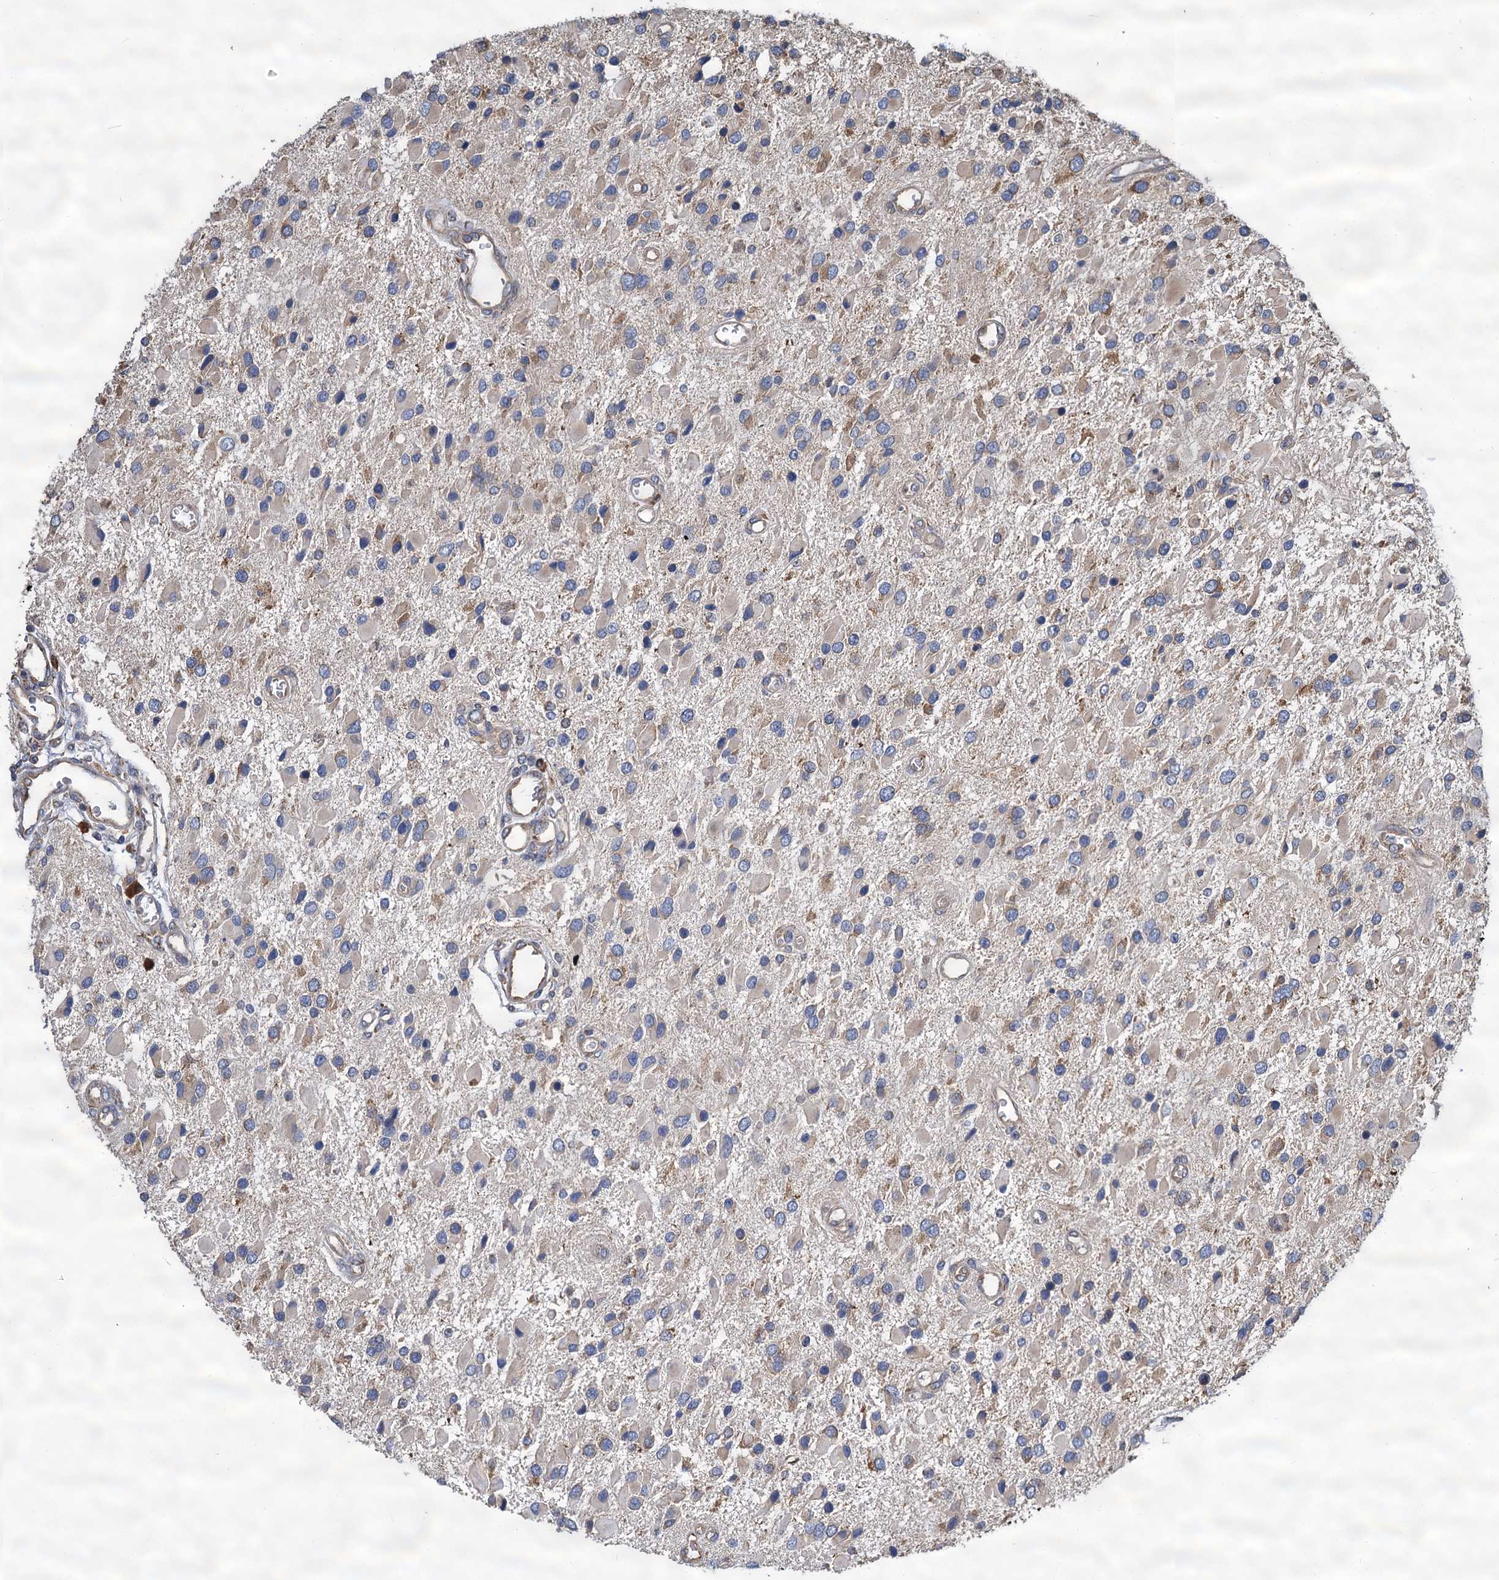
{"staining": {"intensity": "moderate", "quantity": "<25%", "location": "cytoplasmic/membranous"}, "tissue": "glioma", "cell_type": "Tumor cells", "image_type": "cancer", "snomed": [{"axis": "morphology", "description": "Glioma, malignant, High grade"}, {"axis": "topography", "description": "Brain"}], "caption": "A brown stain highlights moderate cytoplasmic/membranous positivity of a protein in human malignant glioma (high-grade) tumor cells.", "gene": "LINS1", "patient": {"sex": "male", "age": 53}}